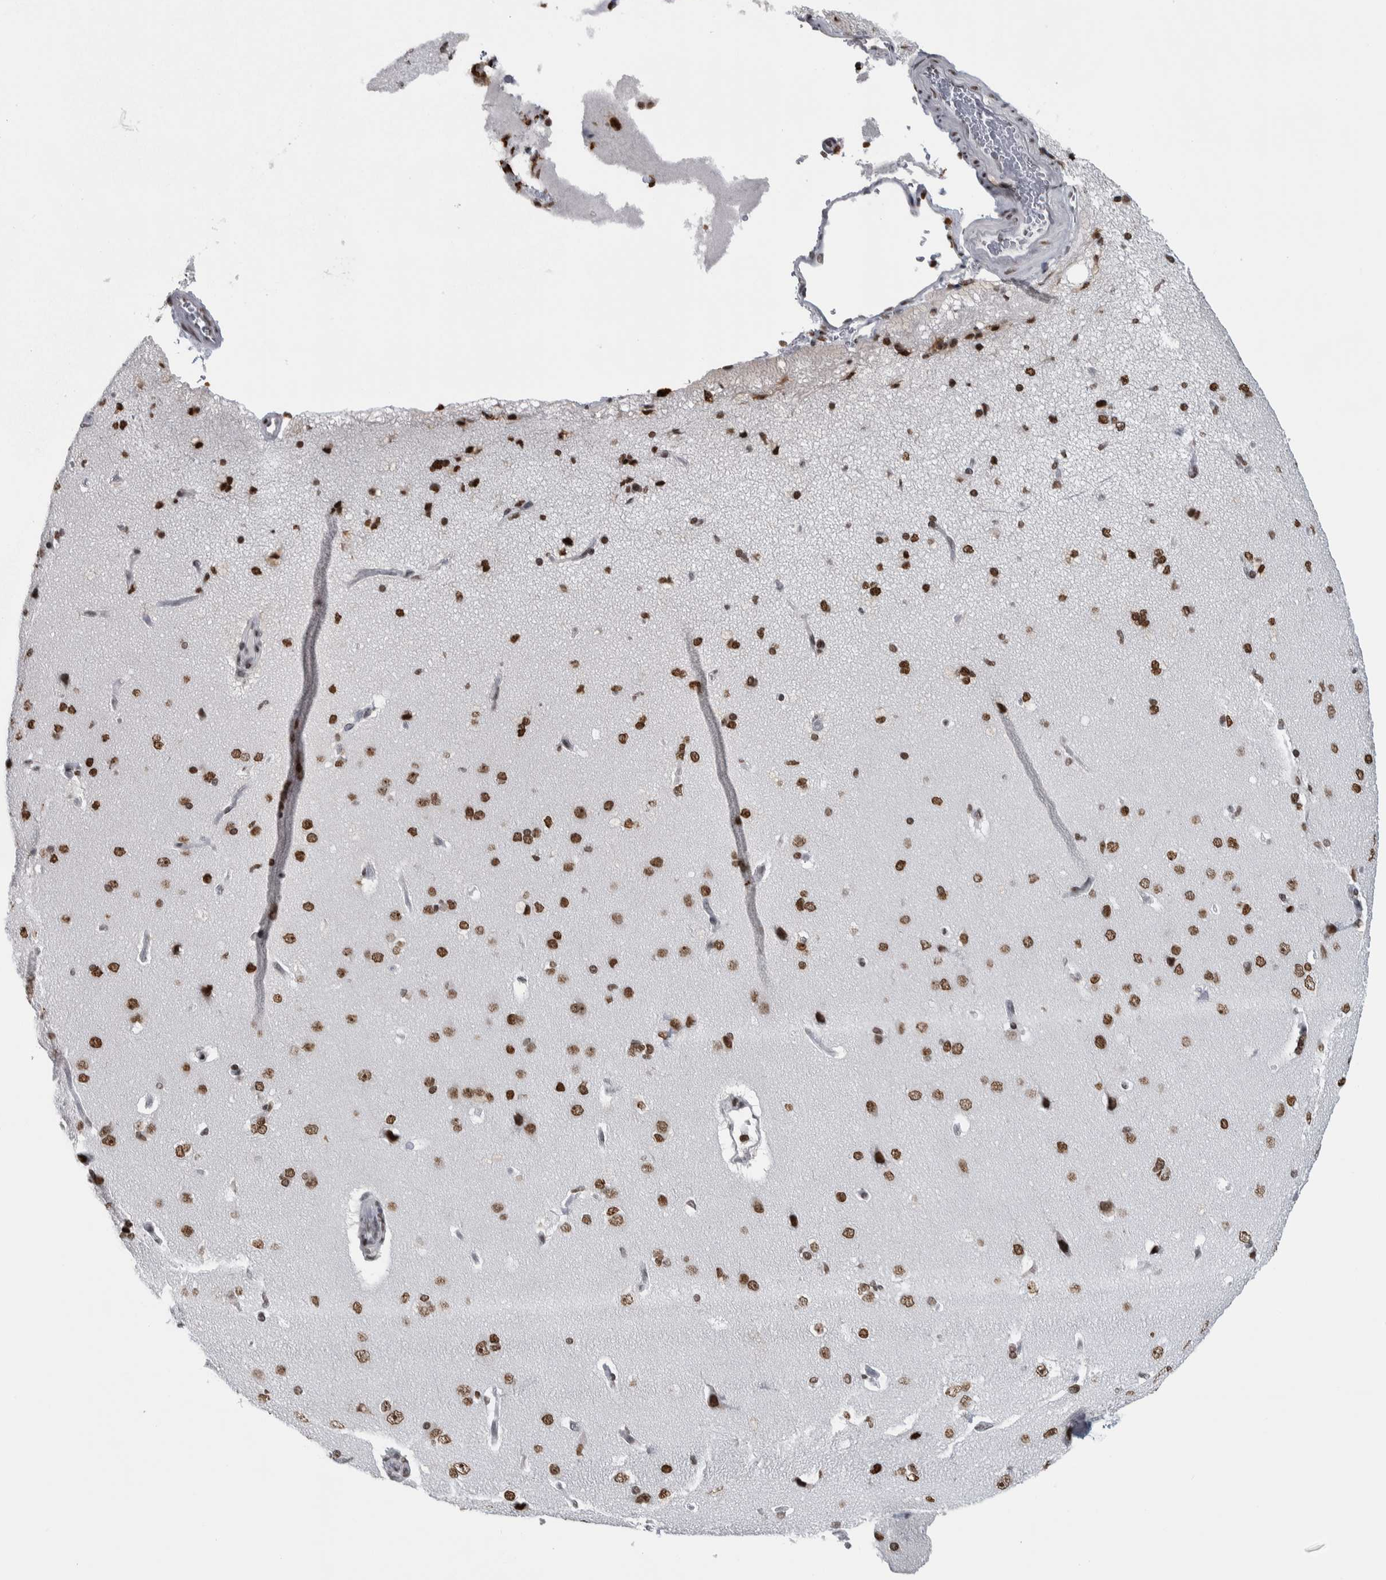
{"staining": {"intensity": "weak", "quantity": "25%-75%", "location": "nuclear"}, "tissue": "cerebral cortex", "cell_type": "Endothelial cells", "image_type": "normal", "snomed": [{"axis": "morphology", "description": "Normal tissue, NOS"}, {"axis": "topography", "description": "Cerebral cortex"}], "caption": "Weak nuclear positivity is seen in approximately 25%-75% of endothelial cells in normal cerebral cortex. (DAB (3,3'-diaminobenzidine) IHC with brightfield microscopy, high magnification).", "gene": "TOP2B", "patient": {"sex": "male", "age": 62}}